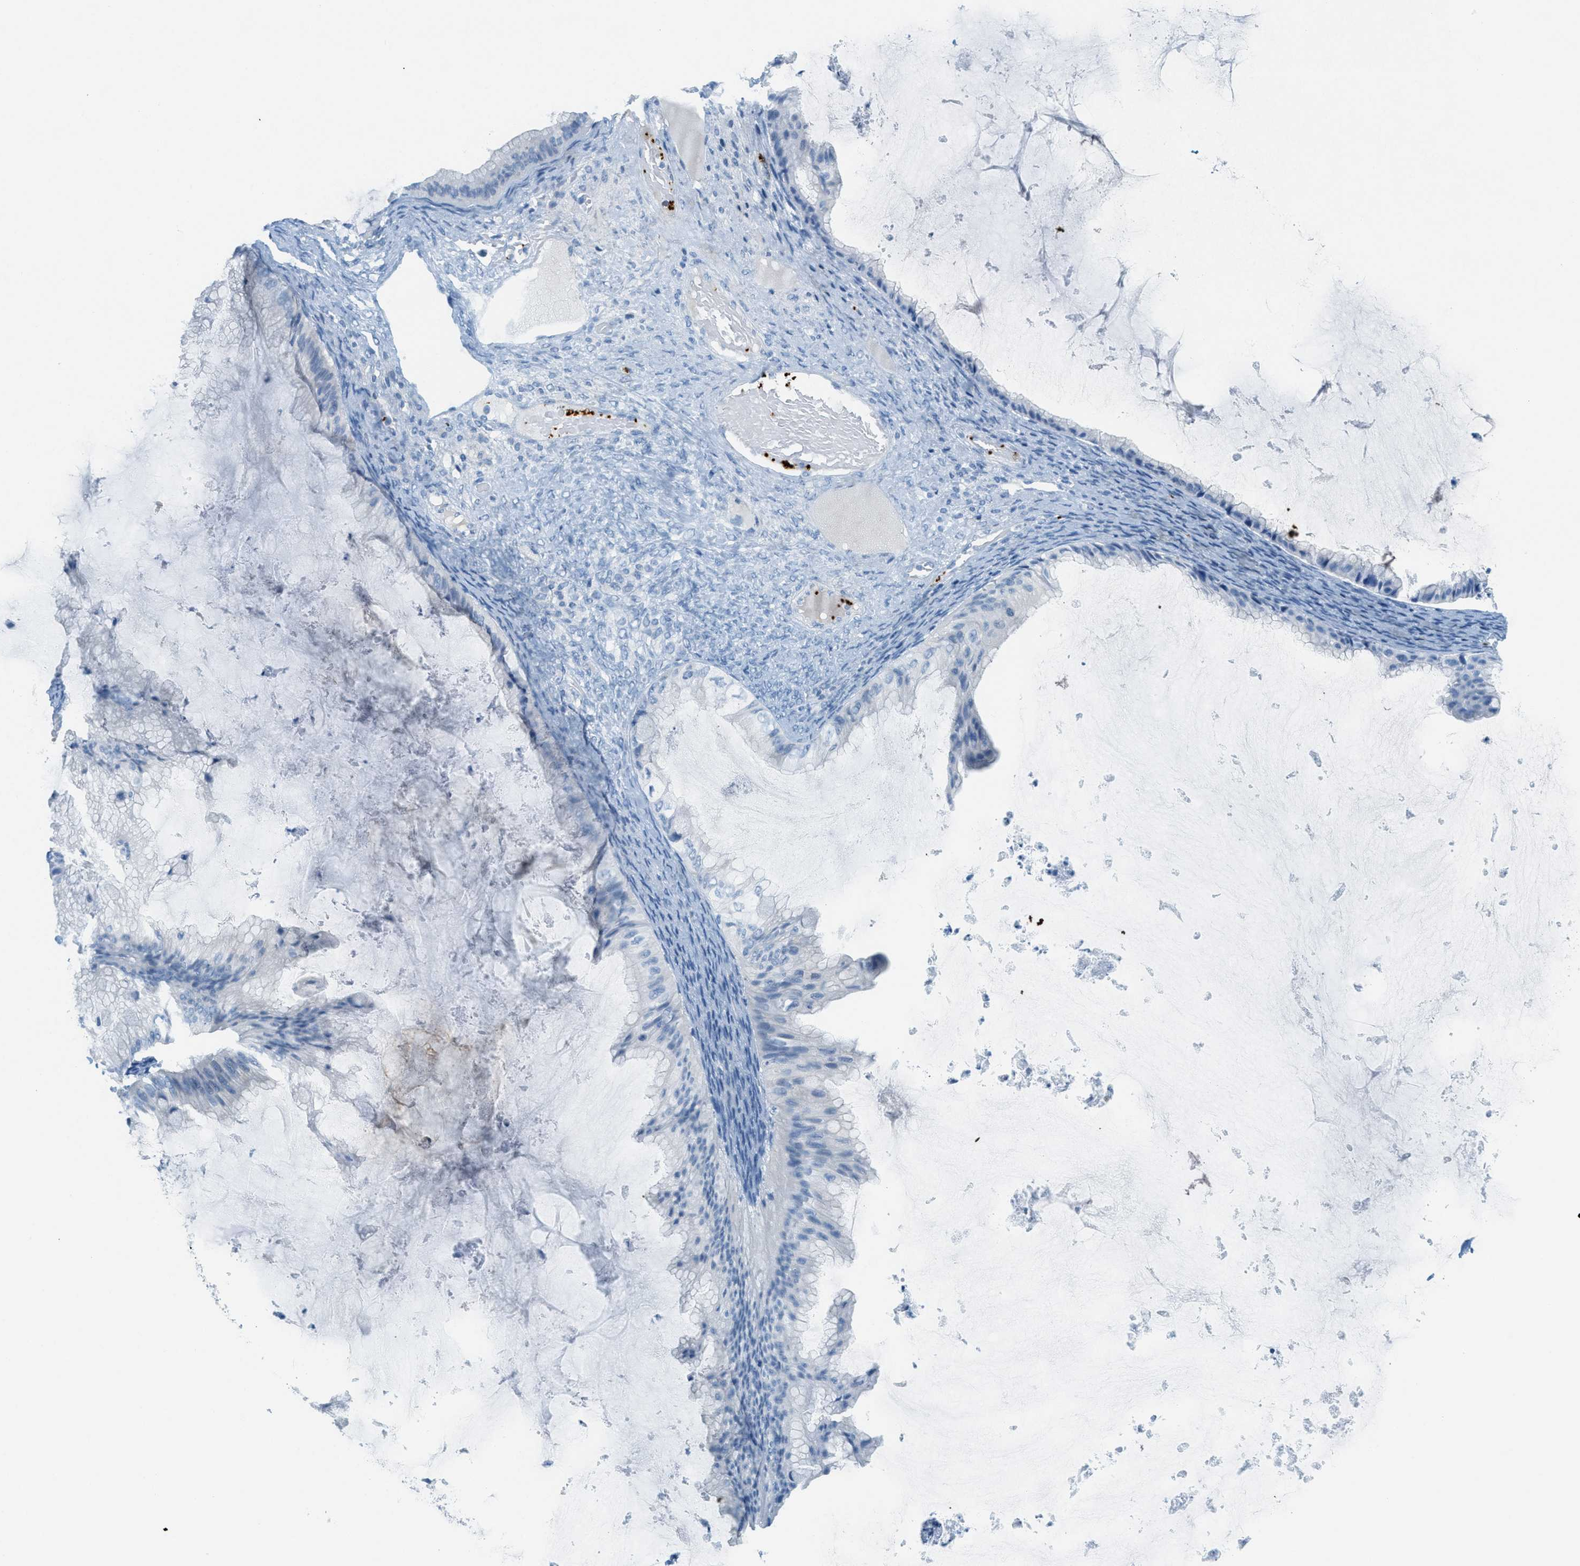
{"staining": {"intensity": "negative", "quantity": "none", "location": "none"}, "tissue": "ovarian cancer", "cell_type": "Tumor cells", "image_type": "cancer", "snomed": [{"axis": "morphology", "description": "Cystadenocarcinoma, mucinous, NOS"}, {"axis": "topography", "description": "Ovary"}], "caption": "Immunohistochemistry (IHC) image of human mucinous cystadenocarcinoma (ovarian) stained for a protein (brown), which displays no positivity in tumor cells.", "gene": "PPBP", "patient": {"sex": "female", "age": 61}}